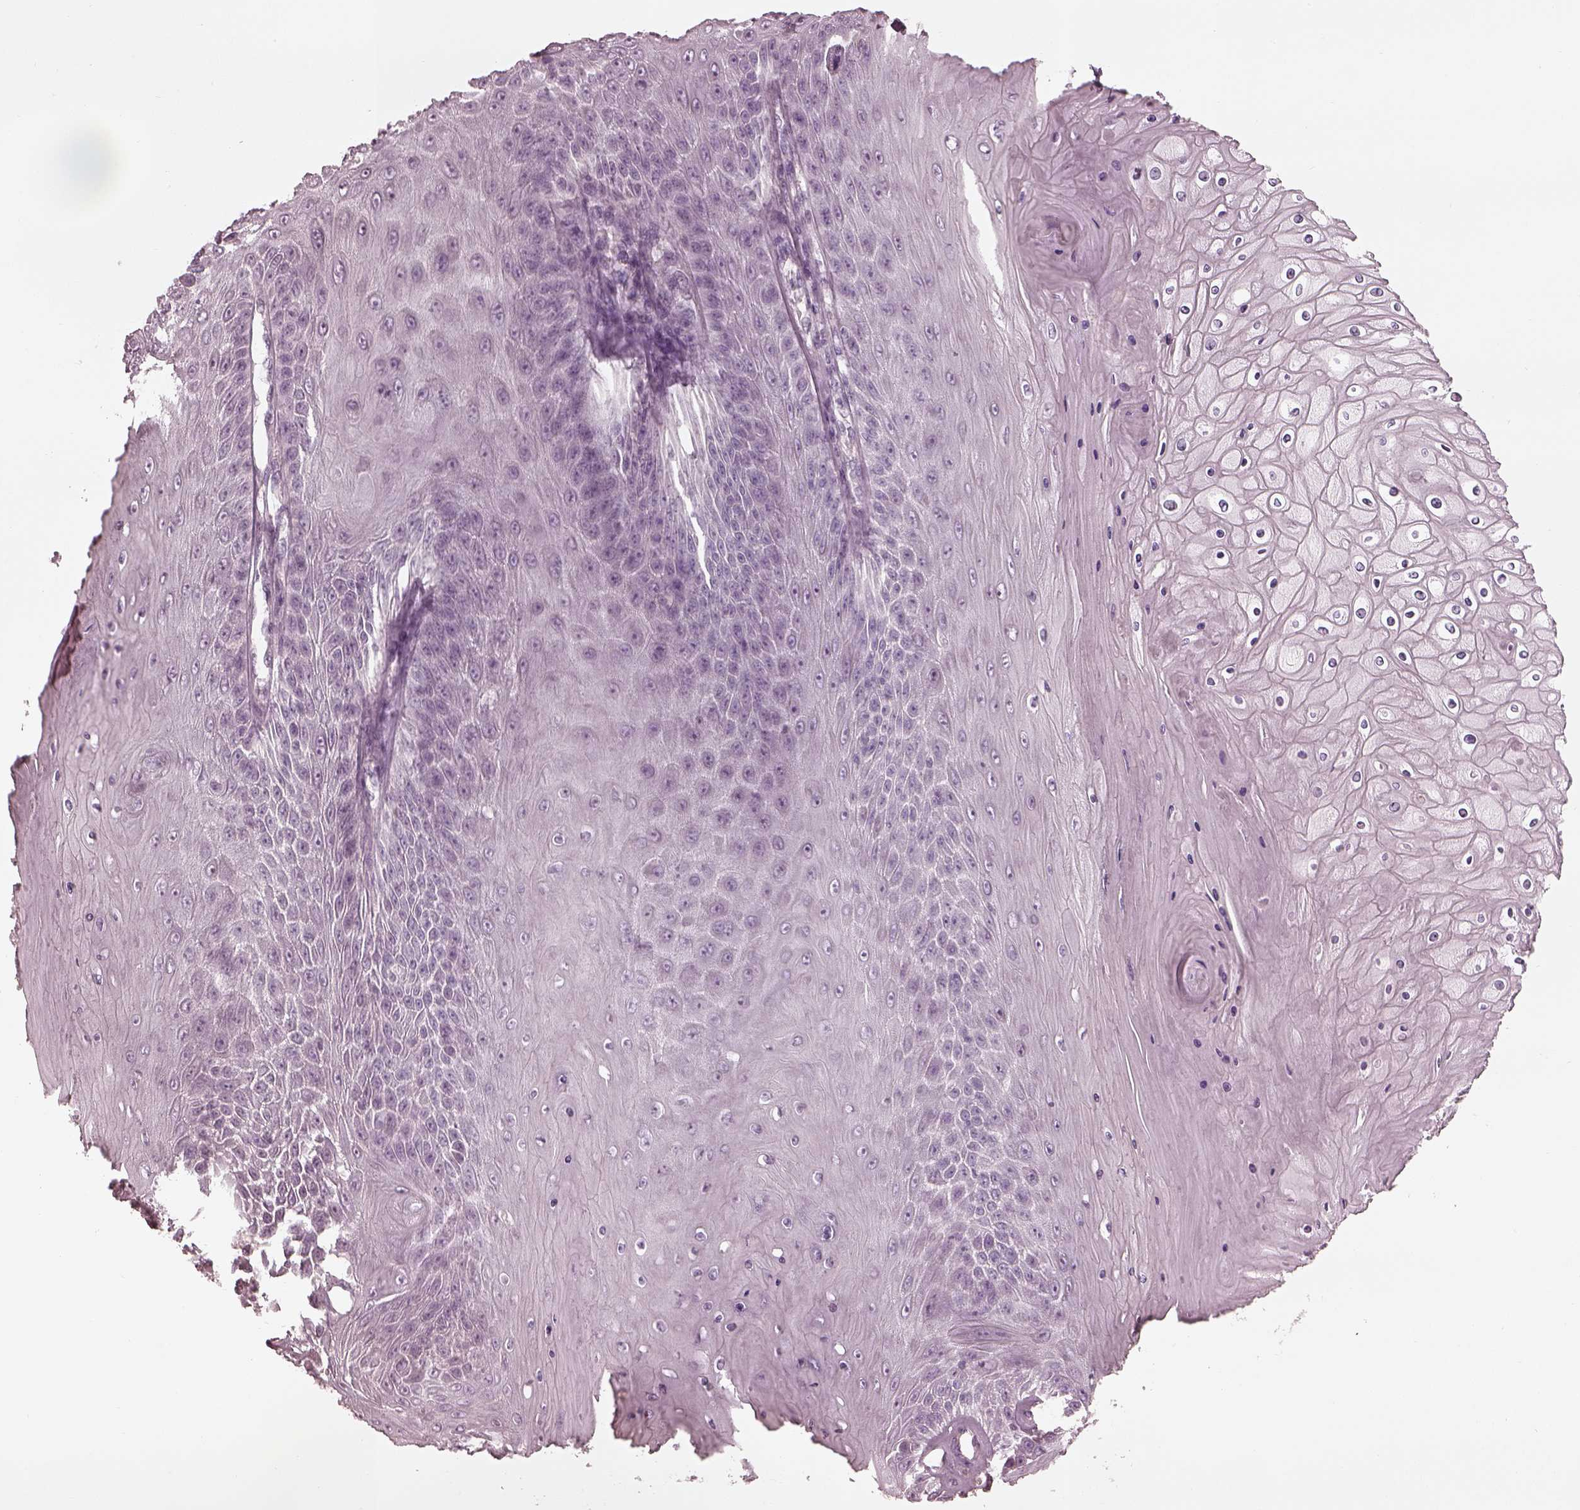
{"staining": {"intensity": "negative", "quantity": "none", "location": "none"}, "tissue": "skin cancer", "cell_type": "Tumor cells", "image_type": "cancer", "snomed": [{"axis": "morphology", "description": "Squamous cell carcinoma, NOS"}, {"axis": "topography", "description": "Skin"}], "caption": "DAB immunohistochemical staining of human squamous cell carcinoma (skin) demonstrates no significant positivity in tumor cells.", "gene": "ADRB3", "patient": {"sex": "male", "age": 62}}